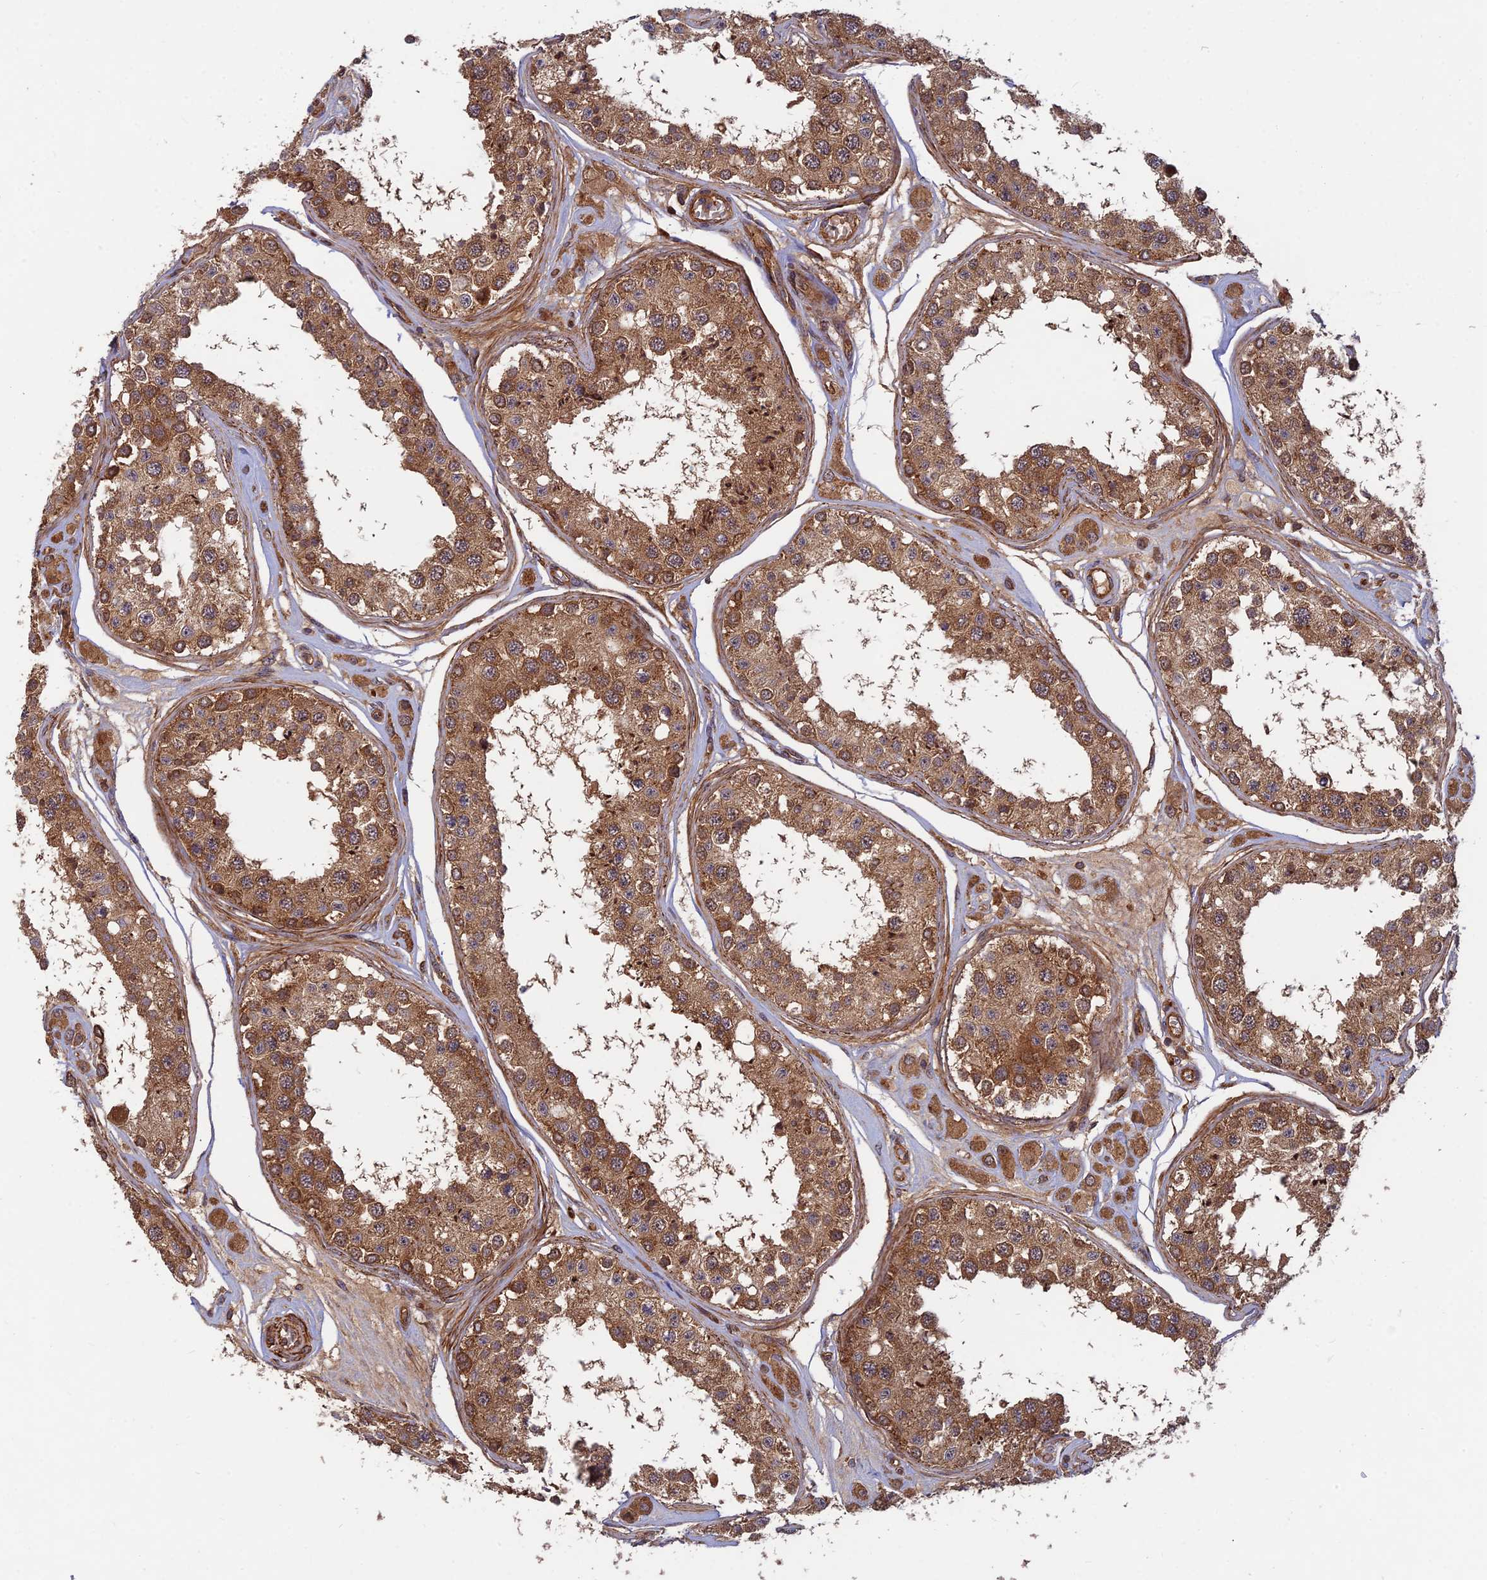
{"staining": {"intensity": "strong", "quantity": ">75%", "location": "cytoplasmic/membranous"}, "tissue": "testis", "cell_type": "Cells in seminiferous ducts", "image_type": "normal", "snomed": [{"axis": "morphology", "description": "Normal tissue, NOS"}, {"axis": "topography", "description": "Testis"}], "caption": "Cells in seminiferous ducts show strong cytoplasmic/membranous staining in approximately >75% of cells in unremarkable testis. Using DAB (brown) and hematoxylin (blue) stains, captured at high magnification using brightfield microscopy.", "gene": "RELCH", "patient": {"sex": "male", "age": 25}}